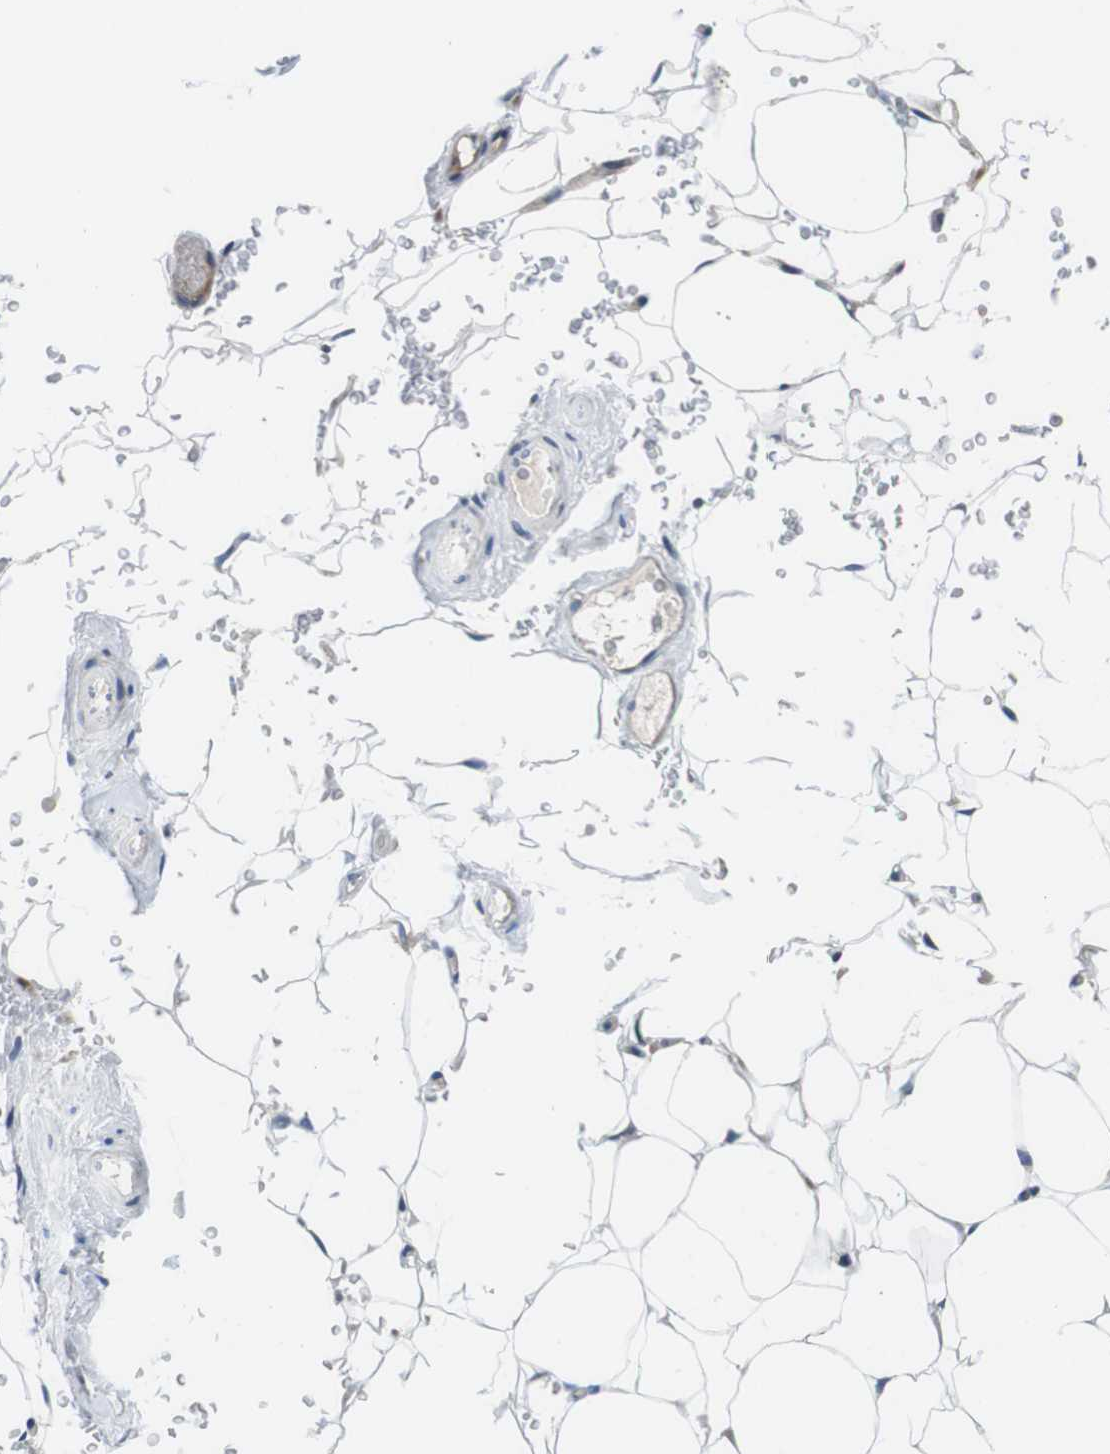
{"staining": {"intensity": "negative", "quantity": "none", "location": "none"}, "tissue": "adipose tissue", "cell_type": "Adipocytes", "image_type": "normal", "snomed": [{"axis": "morphology", "description": "Normal tissue, NOS"}, {"axis": "topography", "description": "Peripheral nerve tissue"}], "caption": "Protein analysis of normal adipose tissue demonstrates no significant staining in adipocytes.", "gene": "KCNJ5", "patient": {"sex": "male", "age": 70}}